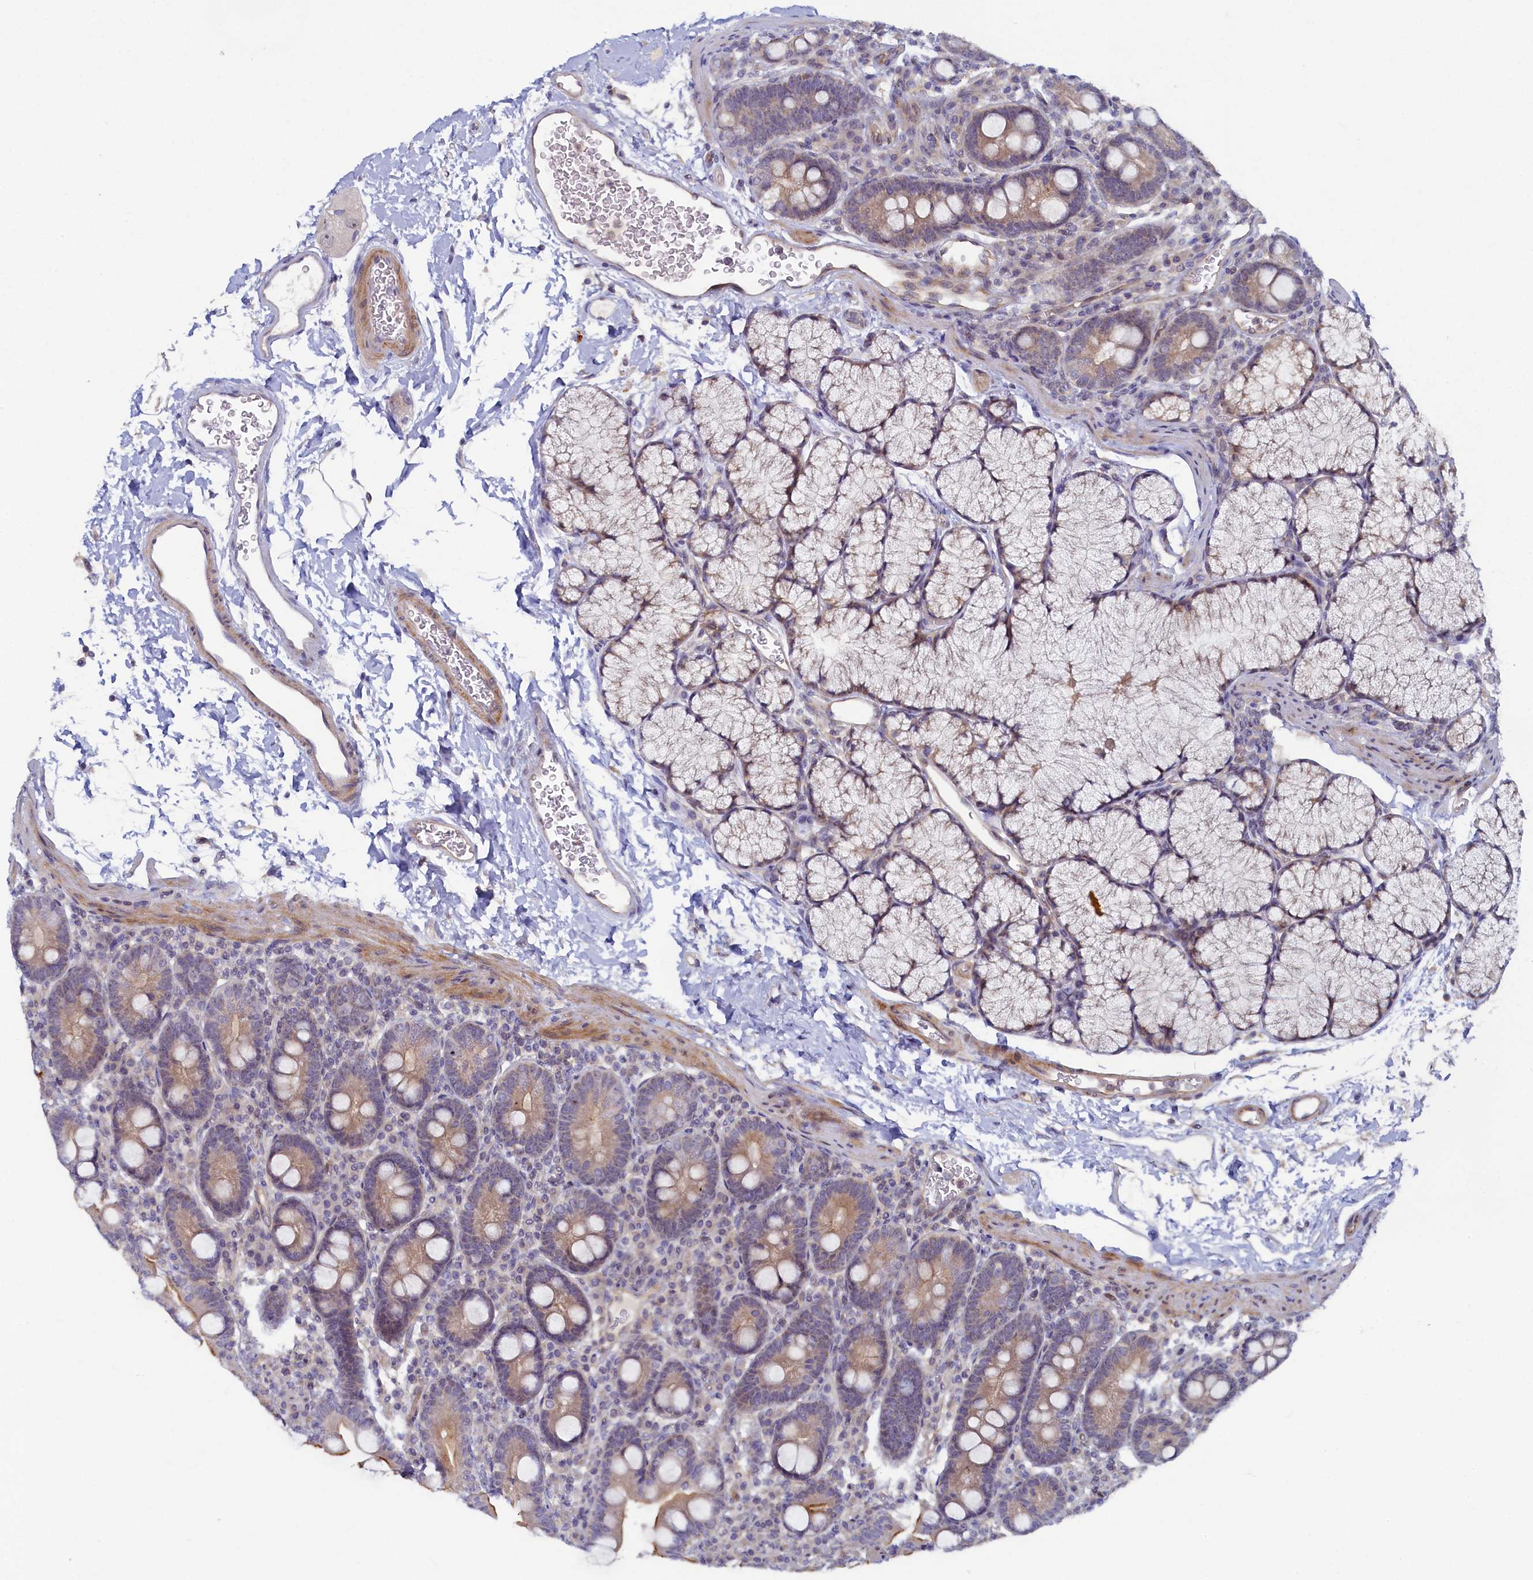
{"staining": {"intensity": "moderate", "quantity": ">75%", "location": "cytoplasmic/membranous"}, "tissue": "duodenum", "cell_type": "Glandular cells", "image_type": "normal", "snomed": [{"axis": "morphology", "description": "Normal tissue, NOS"}, {"axis": "topography", "description": "Duodenum"}], "caption": "Immunohistochemistry histopathology image of benign duodenum: human duodenum stained using immunohistochemistry (IHC) reveals medium levels of moderate protein expression localized specifically in the cytoplasmic/membranous of glandular cells, appearing as a cytoplasmic/membranous brown color.", "gene": "CEP20", "patient": {"sex": "male", "age": 35}}